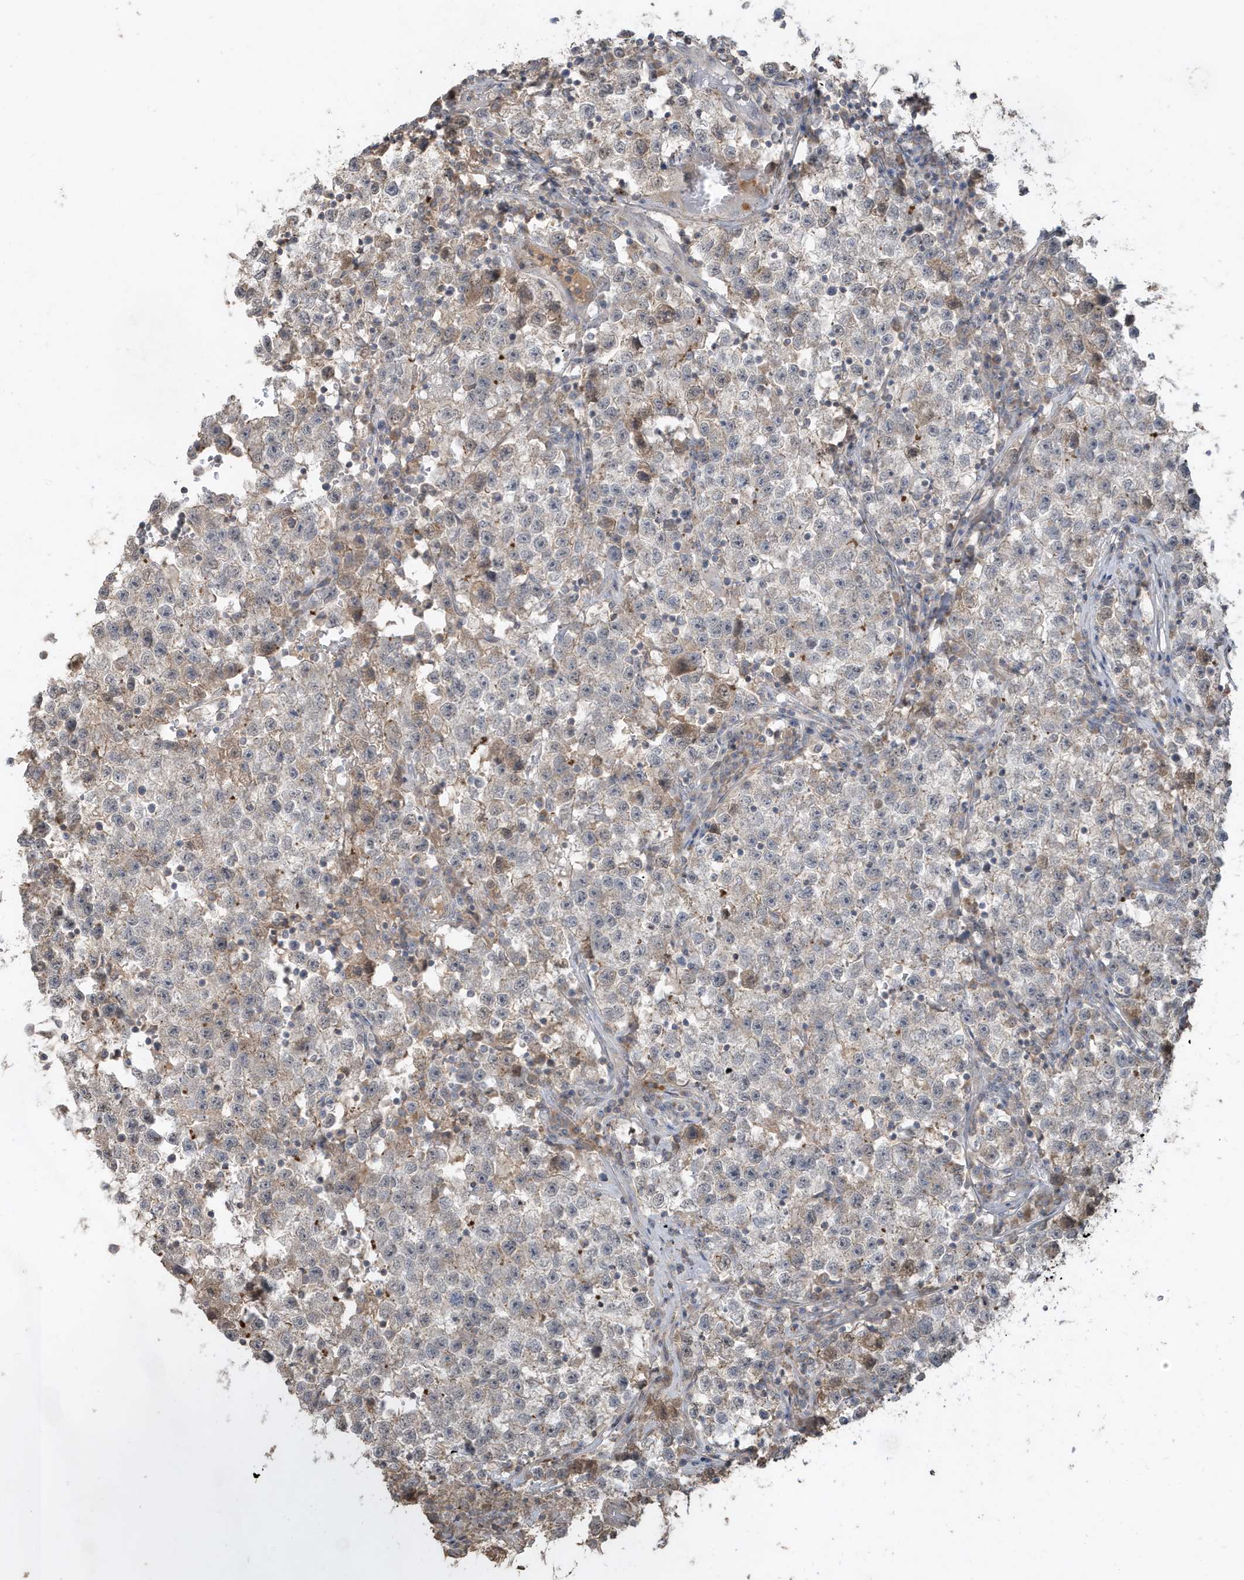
{"staining": {"intensity": "negative", "quantity": "none", "location": "none"}, "tissue": "testis cancer", "cell_type": "Tumor cells", "image_type": "cancer", "snomed": [{"axis": "morphology", "description": "Seminoma, NOS"}, {"axis": "topography", "description": "Testis"}], "caption": "Tumor cells show no significant protein staining in testis cancer.", "gene": "PRRT3", "patient": {"sex": "male", "age": 22}}